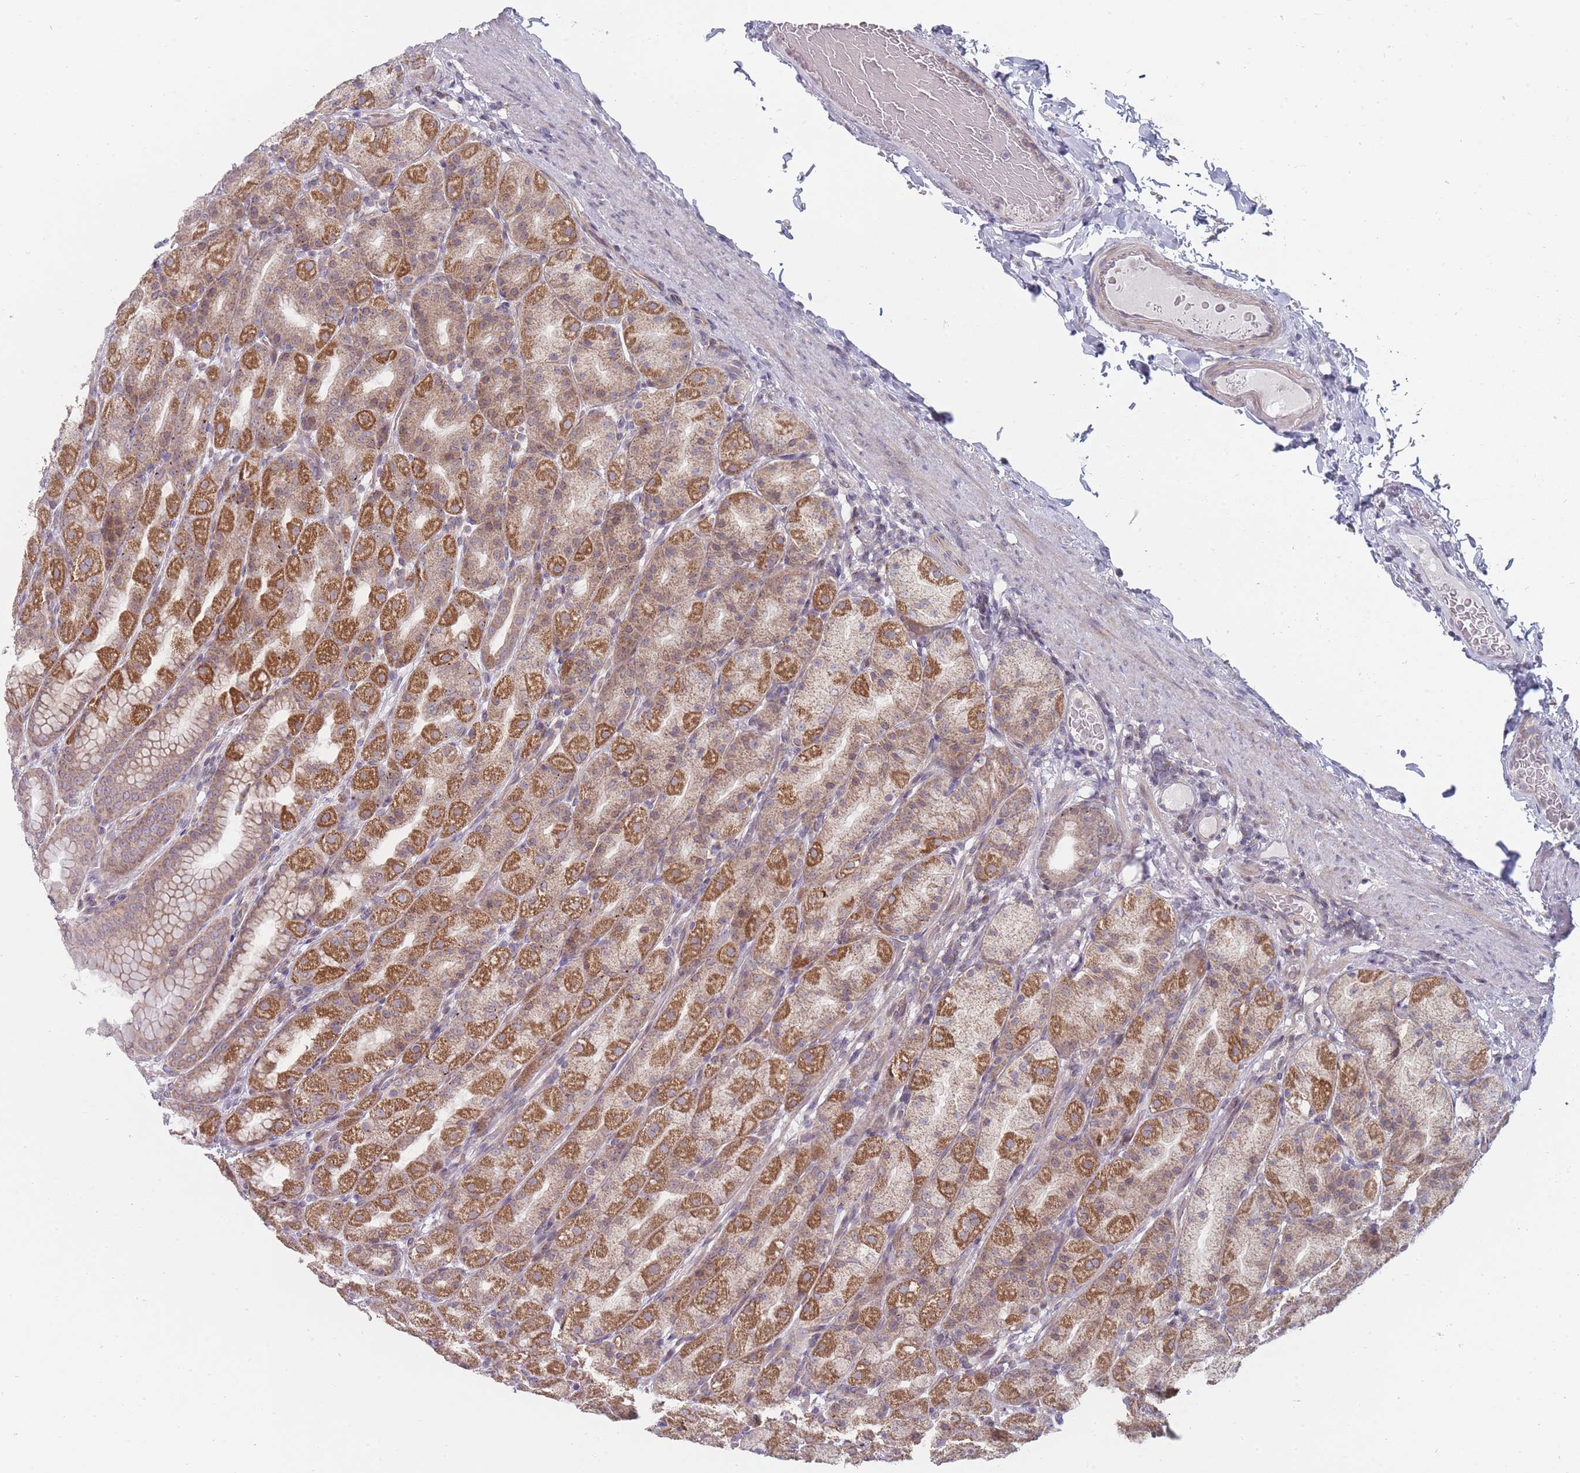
{"staining": {"intensity": "moderate", "quantity": ">75%", "location": "cytoplasmic/membranous"}, "tissue": "stomach", "cell_type": "Glandular cells", "image_type": "normal", "snomed": [{"axis": "morphology", "description": "Normal tissue, NOS"}, {"axis": "topography", "description": "Stomach, upper"}, {"axis": "topography", "description": "Stomach"}], "caption": "The micrograph exhibits immunohistochemical staining of normal stomach. There is moderate cytoplasmic/membranous positivity is seen in about >75% of glandular cells. Nuclei are stained in blue.", "gene": "PCDH12", "patient": {"sex": "male", "age": 68}}